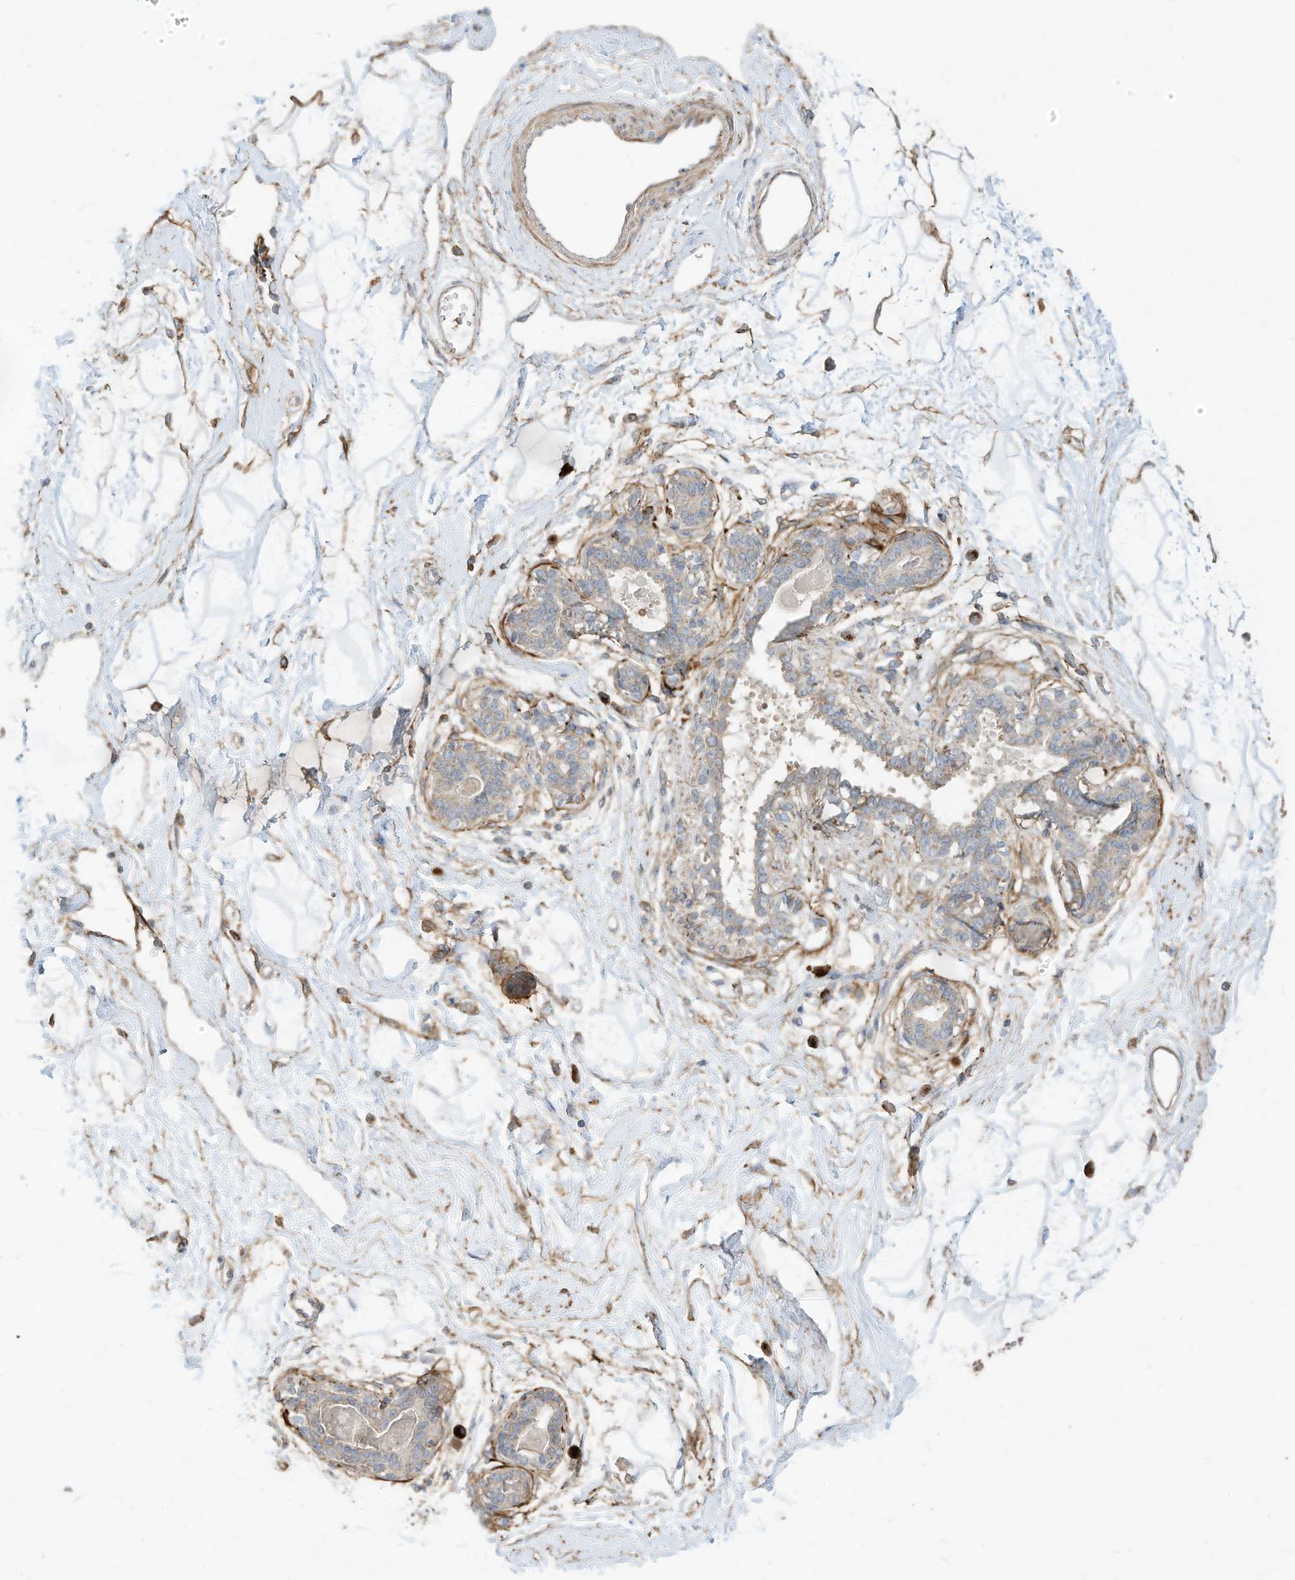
{"staining": {"intensity": "negative", "quantity": "none", "location": "none"}, "tissue": "breast", "cell_type": "Adipocytes", "image_type": "normal", "snomed": [{"axis": "morphology", "description": "Normal tissue, NOS"}, {"axis": "topography", "description": "Breast"}], "caption": "DAB (3,3'-diaminobenzidine) immunohistochemical staining of normal human breast reveals no significant positivity in adipocytes.", "gene": "TRNAU1AP", "patient": {"sex": "female", "age": 45}}